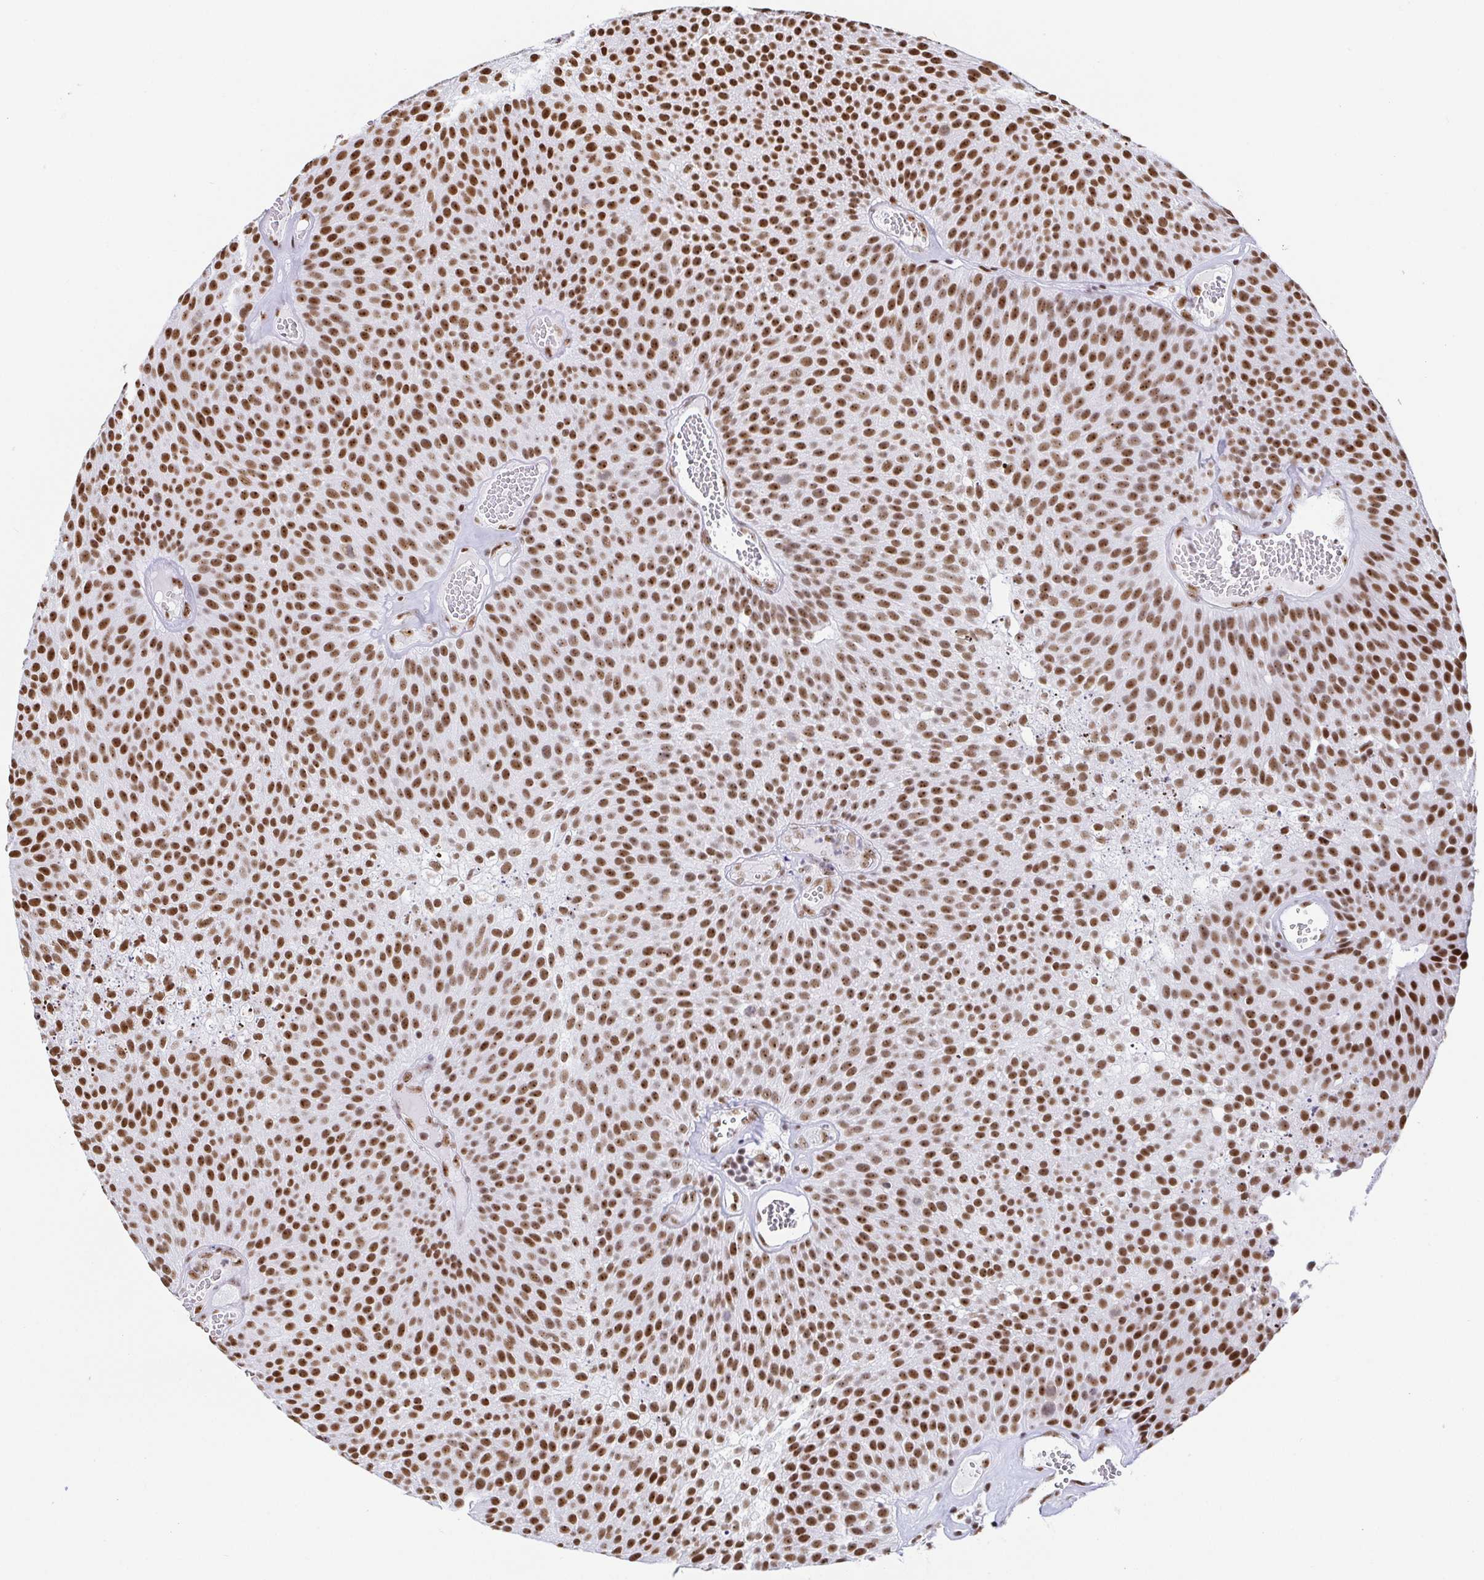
{"staining": {"intensity": "strong", "quantity": ">75%", "location": "nuclear"}, "tissue": "urothelial cancer", "cell_type": "Tumor cells", "image_type": "cancer", "snomed": [{"axis": "morphology", "description": "Urothelial carcinoma, Low grade"}, {"axis": "topography", "description": "Urinary bladder"}], "caption": "Urothelial carcinoma (low-grade) stained with DAB immunohistochemistry (IHC) displays high levels of strong nuclear staining in approximately >75% of tumor cells.", "gene": "EWSR1", "patient": {"sex": "female", "age": 79}}